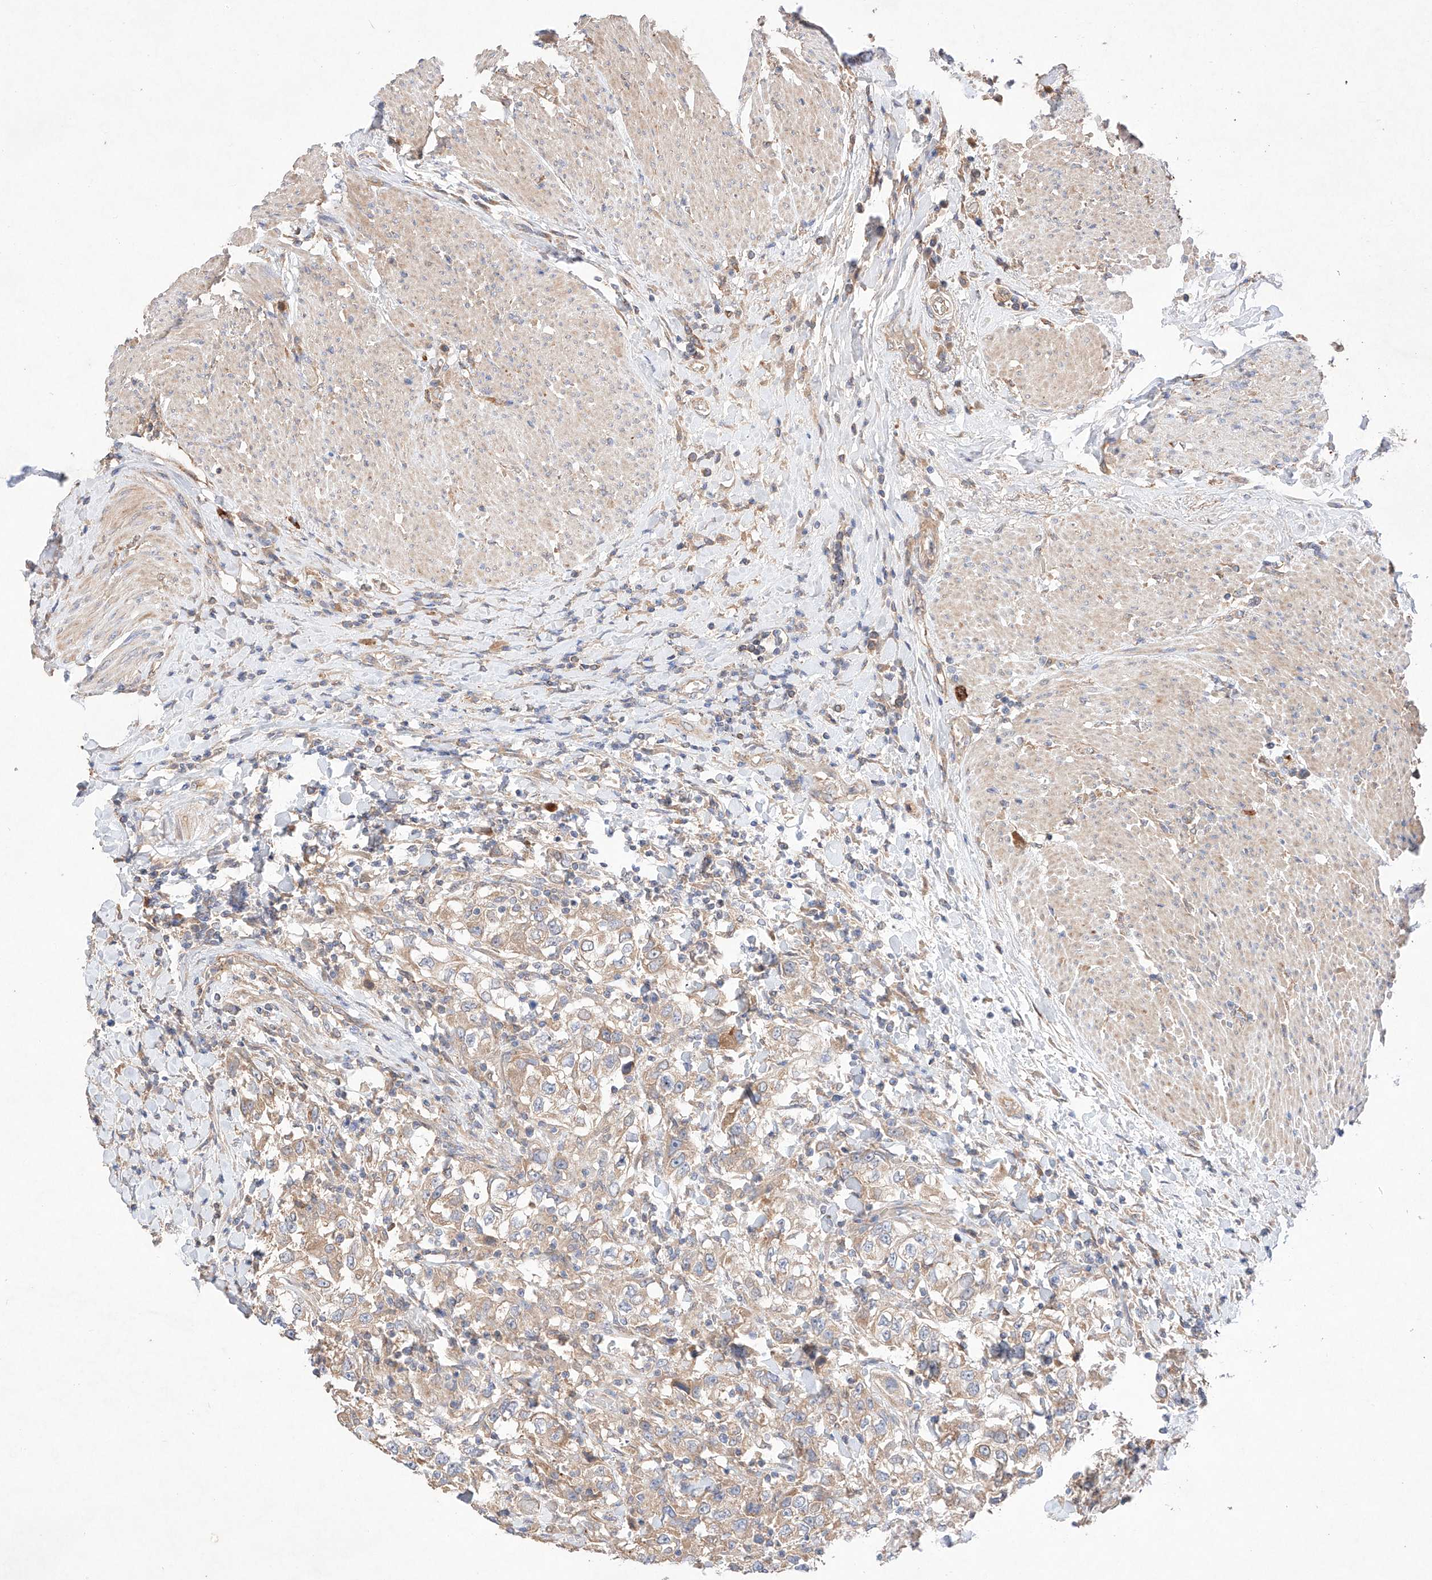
{"staining": {"intensity": "weak", "quantity": ">75%", "location": "cytoplasmic/membranous"}, "tissue": "urothelial cancer", "cell_type": "Tumor cells", "image_type": "cancer", "snomed": [{"axis": "morphology", "description": "Urothelial carcinoma, High grade"}, {"axis": "topography", "description": "Urinary bladder"}], "caption": "Human urothelial cancer stained for a protein (brown) reveals weak cytoplasmic/membranous positive expression in about >75% of tumor cells.", "gene": "C6orf62", "patient": {"sex": "female", "age": 80}}